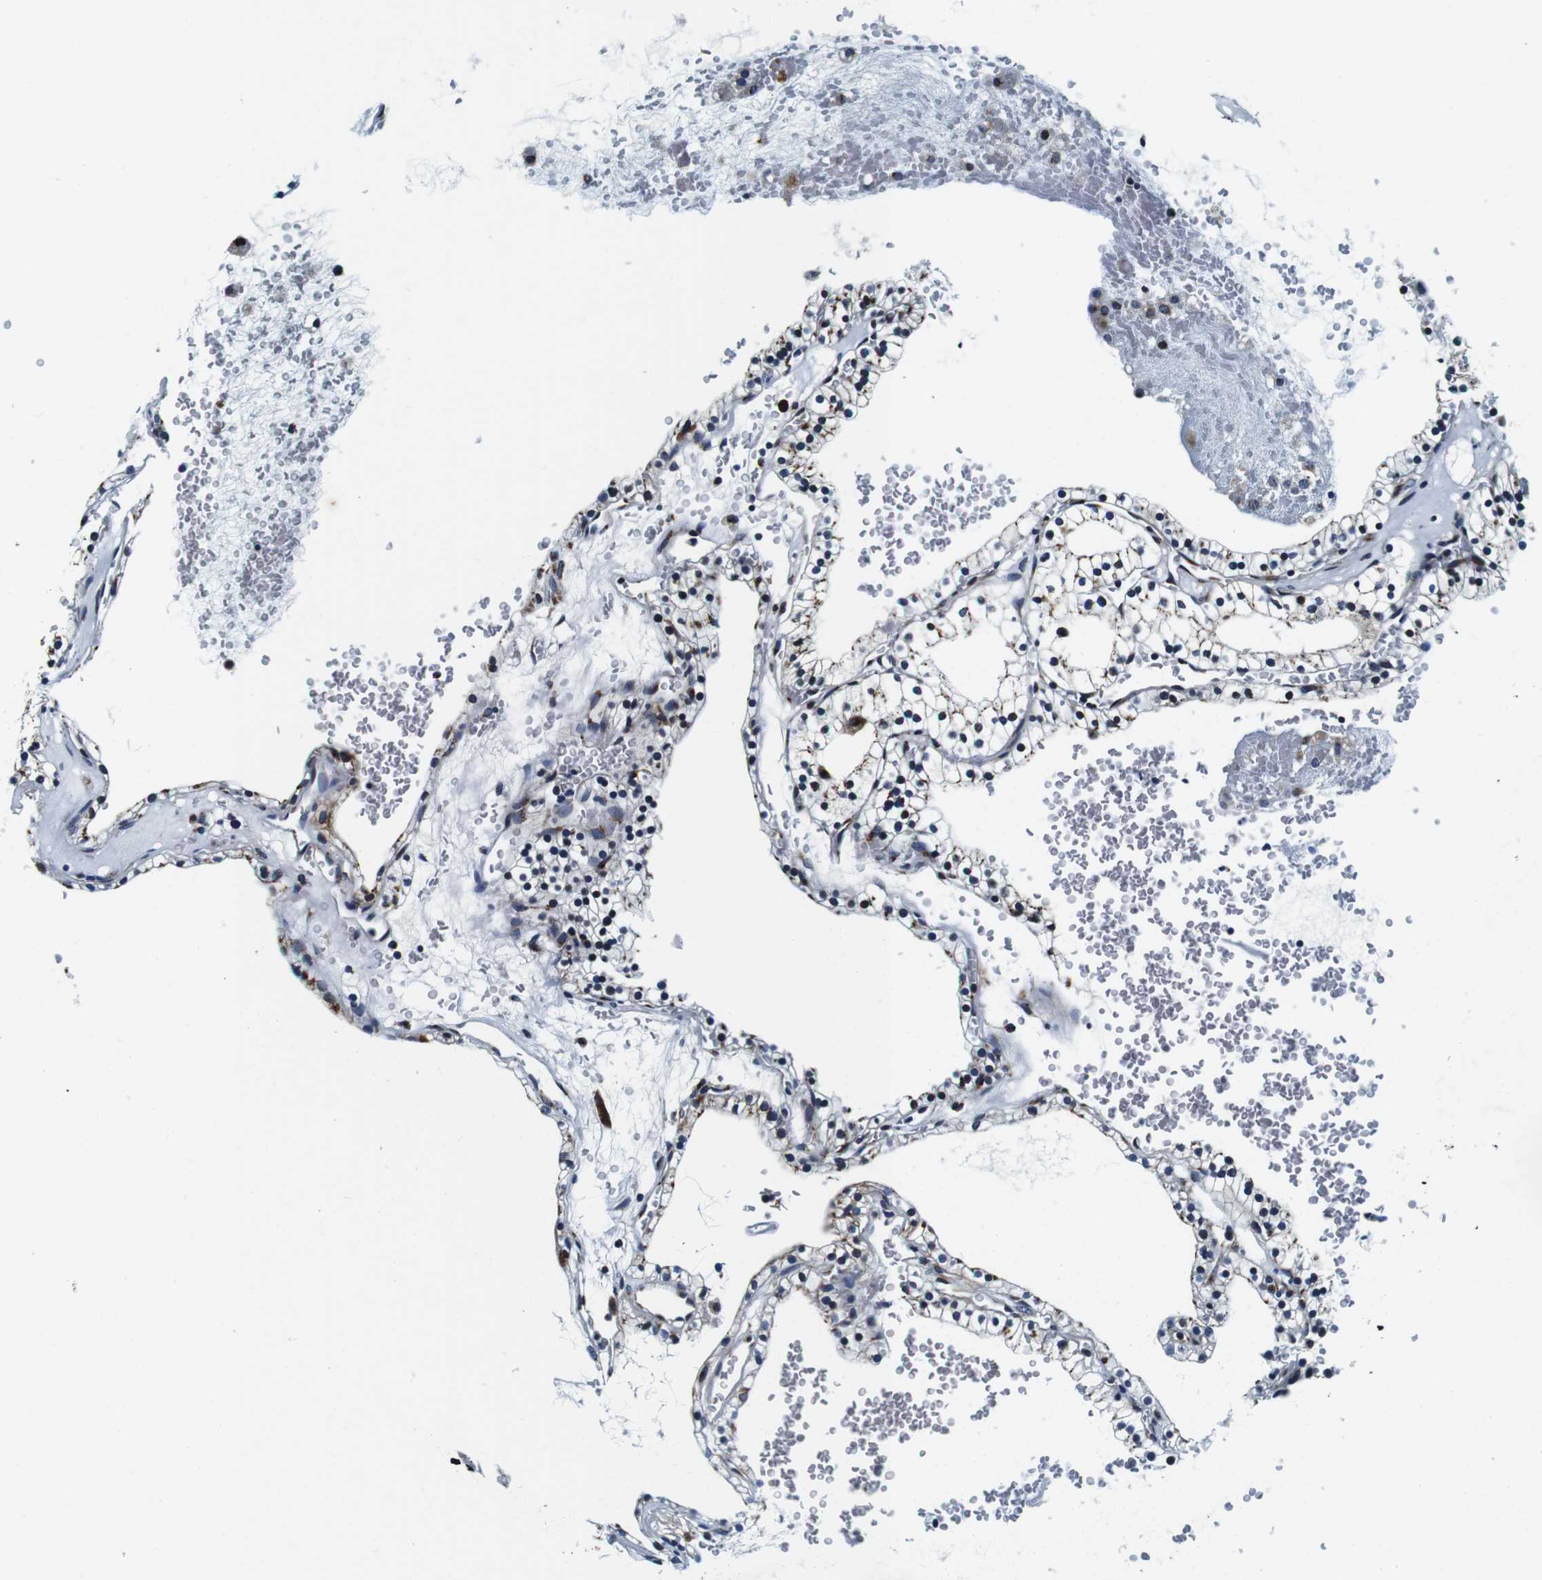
{"staining": {"intensity": "moderate", "quantity": "<25%", "location": "cytoplasmic/membranous"}, "tissue": "renal cancer", "cell_type": "Tumor cells", "image_type": "cancer", "snomed": [{"axis": "morphology", "description": "Adenocarcinoma, NOS"}, {"axis": "topography", "description": "Kidney"}], "caption": "Immunohistochemistry staining of renal cancer (adenocarcinoma), which shows low levels of moderate cytoplasmic/membranous staining in approximately <25% of tumor cells indicating moderate cytoplasmic/membranous protein expression. The staining was performed using DAB (brown) for protein detection and nuclei were counterstained in hematoxylin (blue).", "gene": "FAR2", "patient": {"sex": "female", "age": 41}}